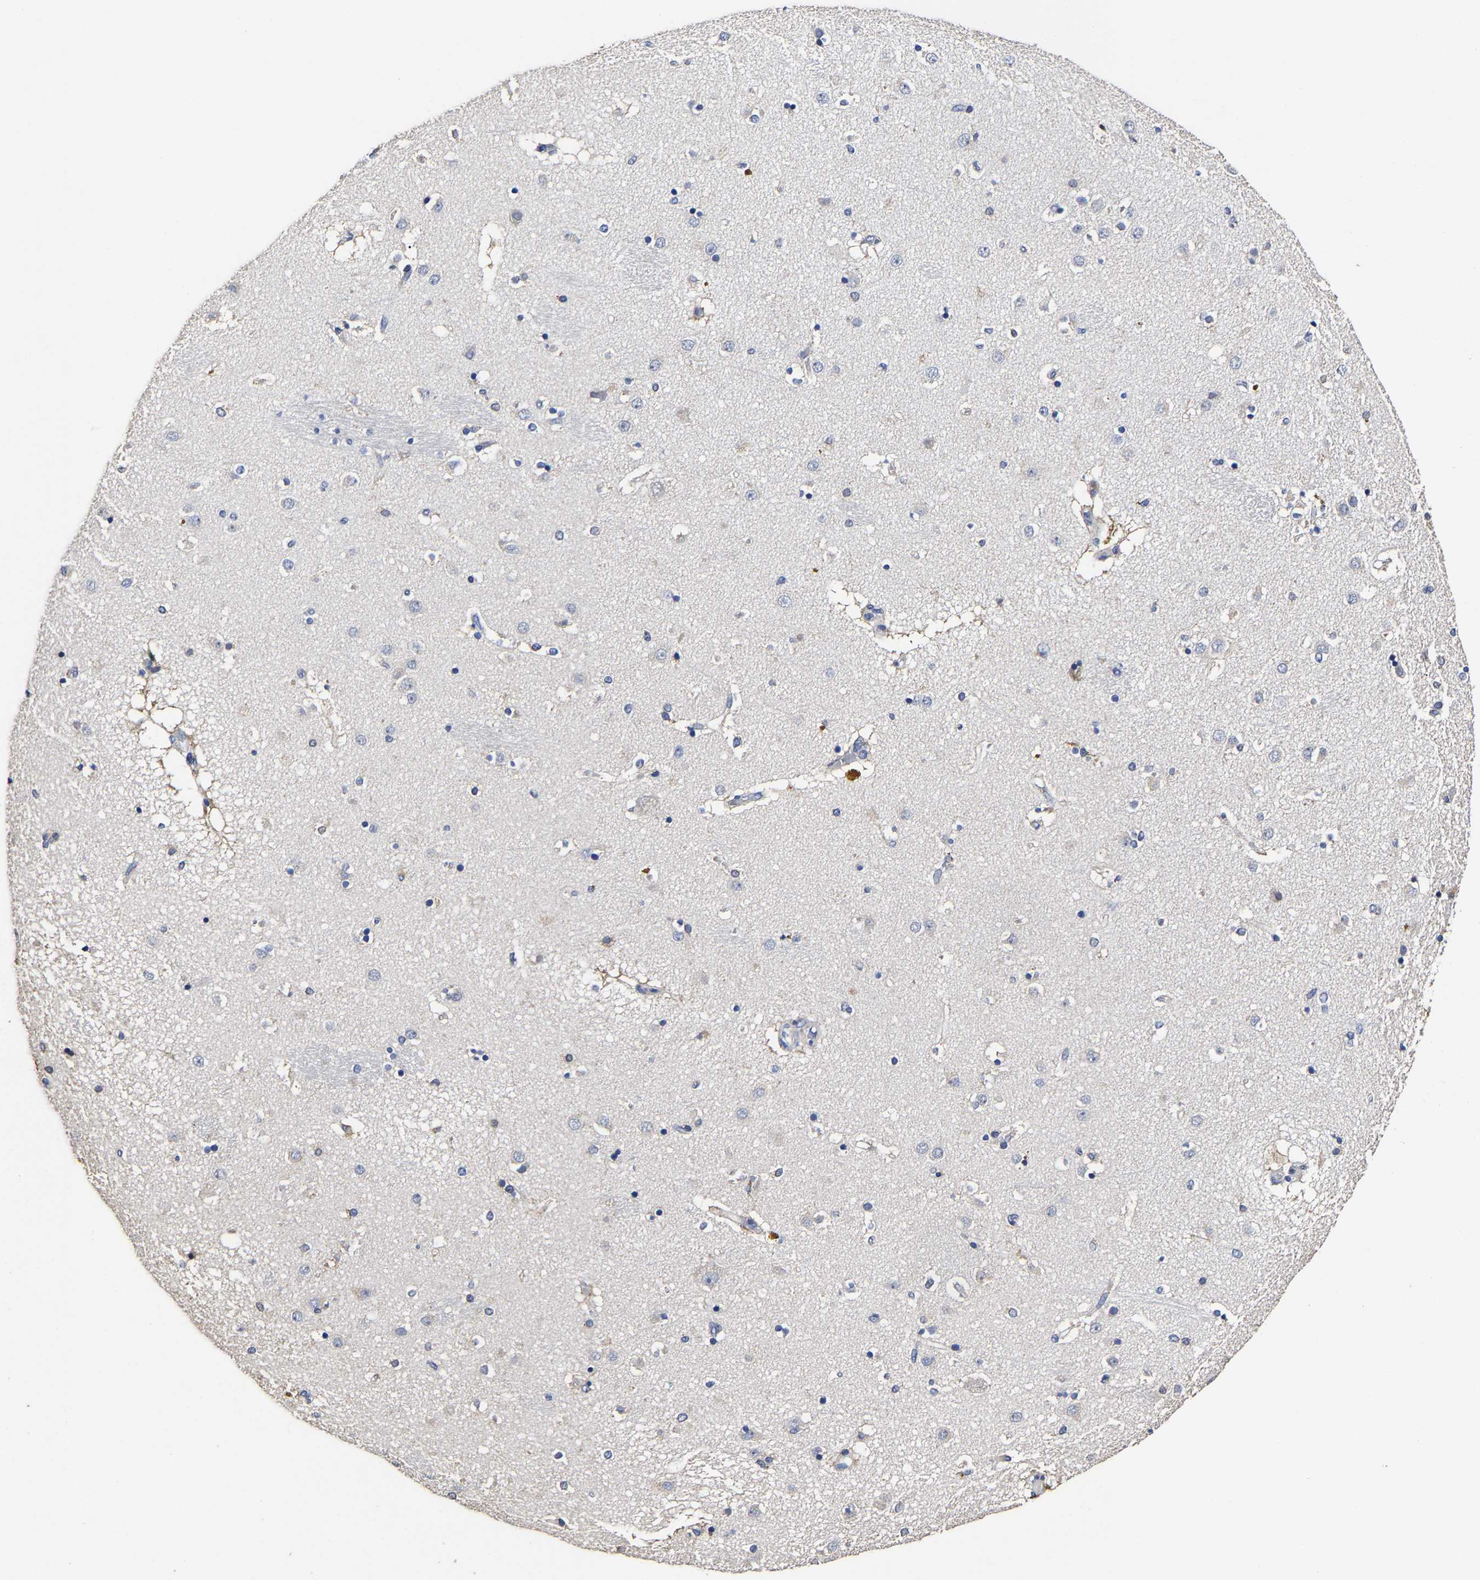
{"staining": {"intensity": "weak", "quantity": "25%-75%", "location": "cytoplasmic/membranous"}, "tissue": "caudate", "cell_type": "Glial cells", "image_type": "normal", "snomed": [{"axis": "morphology", "description": "Normal tissue, NOS"}, {"axis": "topography", "description": "Lateral ventricle wall"}], "caption": "DAB (3,3'-diaminobenzidine) immunohistochemical staining of benign human caudate displays weak cytoplasmic/membranous protein expression in approximately 25%-75% of glial cells.", "gene": "AASS", "patient": {"sex": "male", "age": 70}}